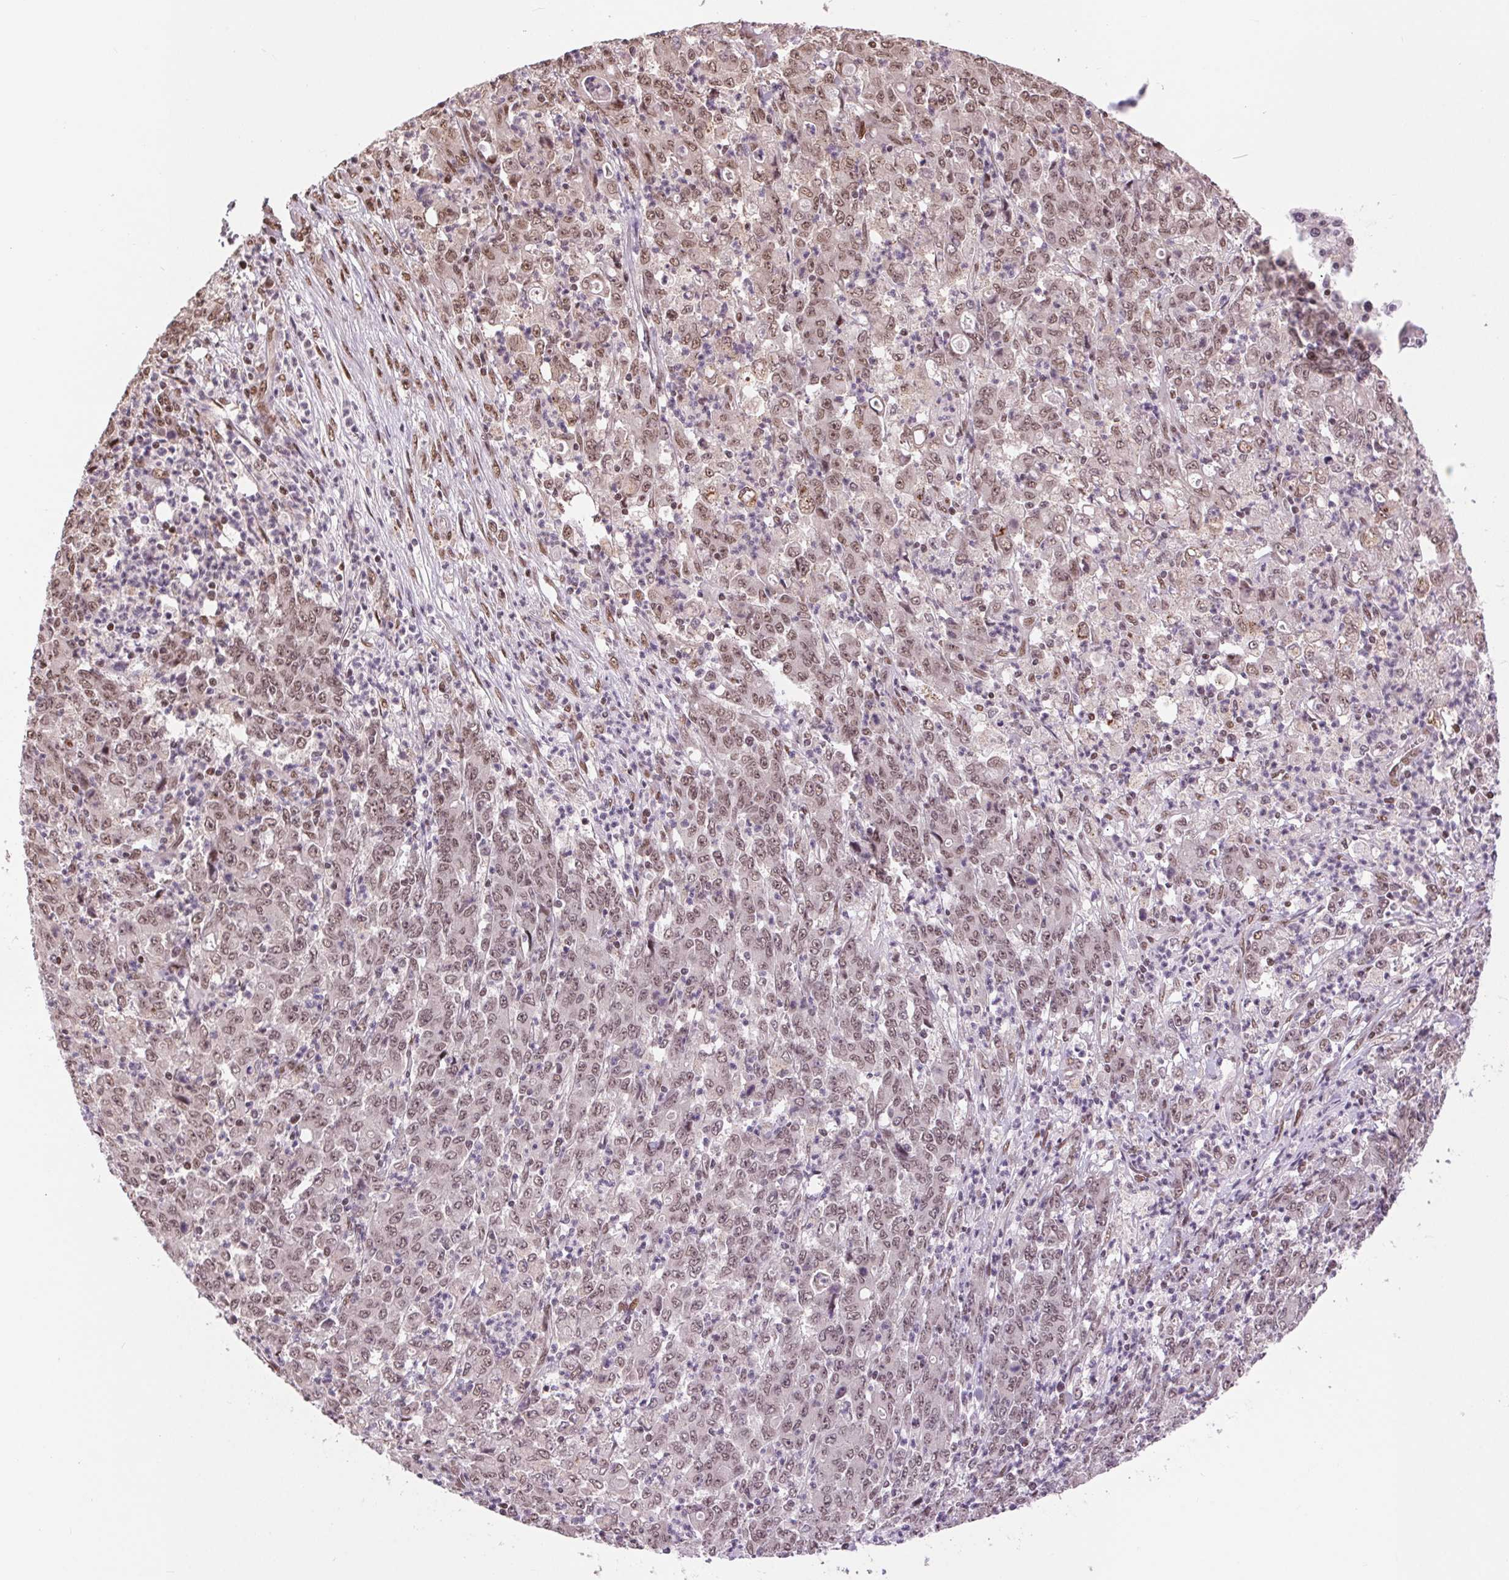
{"staining": {"intensity": "moderate", "quantity": ">75%", "location": "nuclear"}, "tissue": "stomach cancer", "cell_type": "Tumor cells", "image_type": "cancer", "snomed": [{"axis": "morphology", "description": "Adenocarcinoma, NOS"}, {"axis": "topography", "description": "Stomach, lower"}], "caption": "A photomicrograph showing moderate nuclear positivity in approximately >75% of tumor cells in stomach cancer (adenocarcinoma), as visualized by brown immunohistochemical staining.", "gene": "RAD23A", "patient": {"sex": "female", "age": 71}}